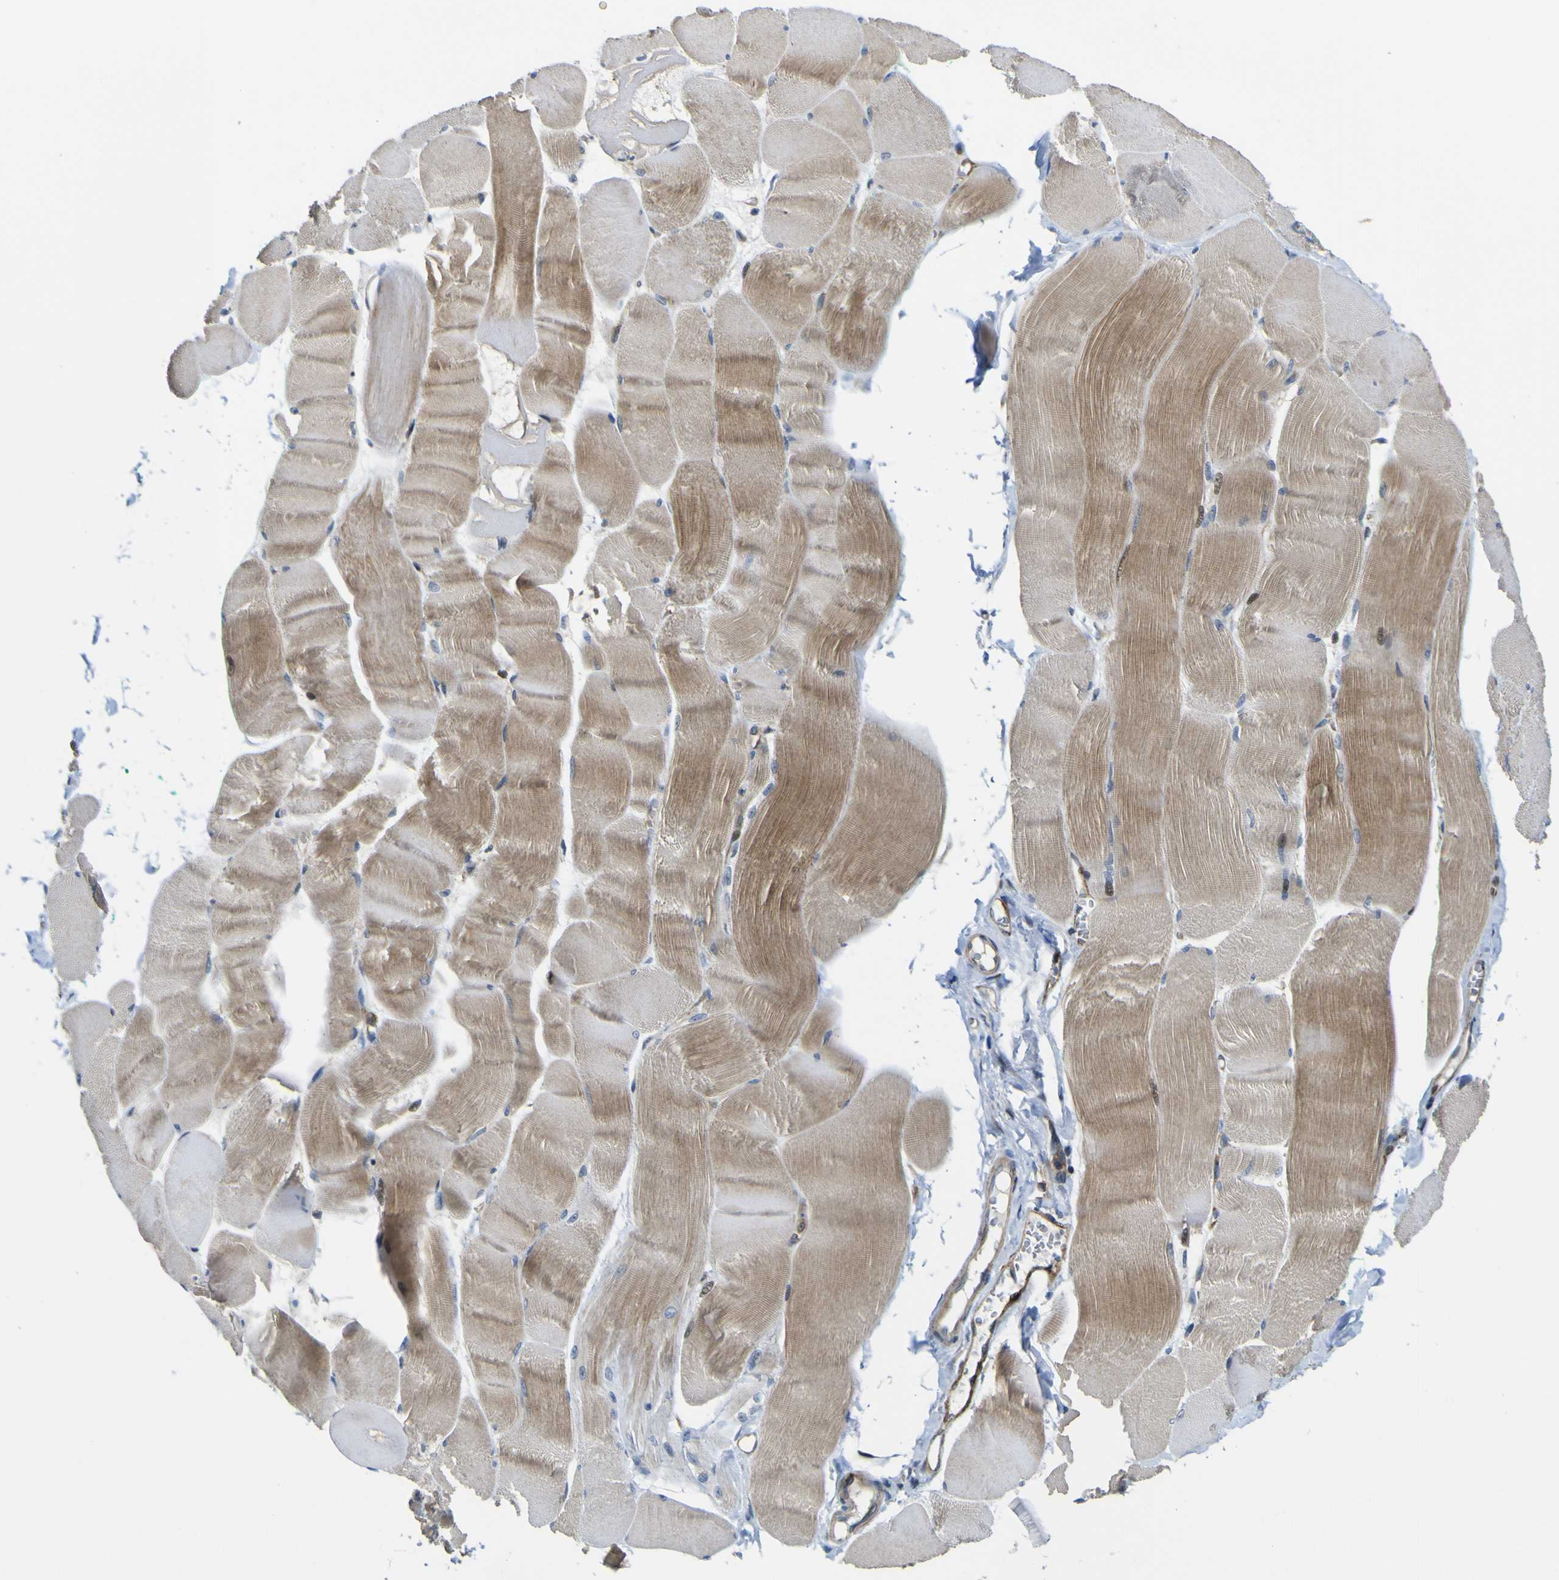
{"staining": {"intensity": "moderate", "quantity": ">75%", "location": "cytoplasmic/membranous"}, "tissue": "skeletal muscle", "cell_type": "Myocytes", "image_type": "normal", "snomed": [{"axis": "morphology", "description": "Normal tissue, NOS"}, {"axis": "morphology", "description": "Squamous cell carcinoma, NOS"}, {"axis": "topography", "description": "Skeletal muscle"}], "caption": "Immunohistochemistry photomicrograph of benign skeletal muscle stained for a protein (brown), which demonstrates medium levels of moderate cytoplasmic/membranous positivity in approximately >75% of myocytes.", "gene": "KDM7A", "patient": {"sex": "male", "age": 51}}